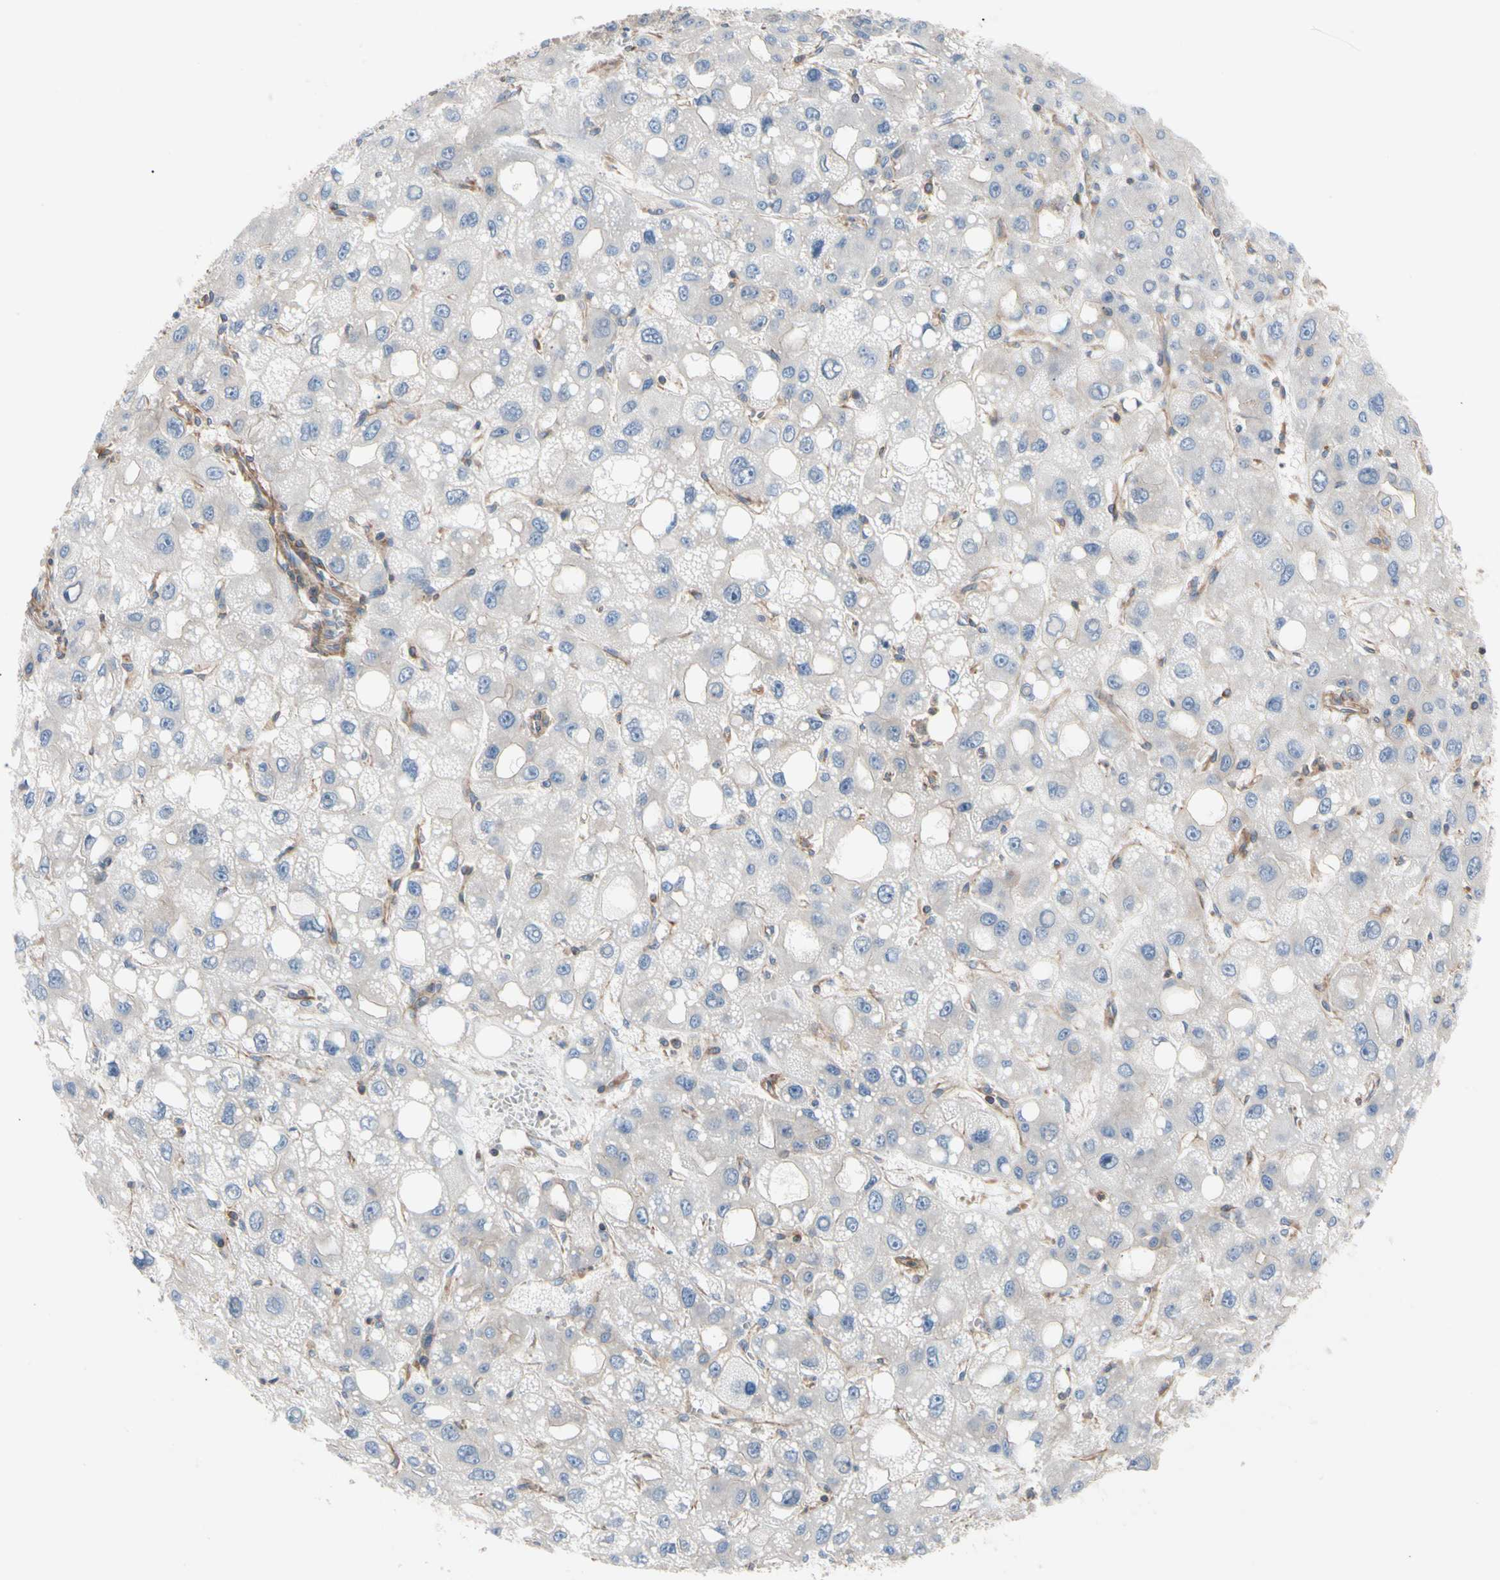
{"staining": {"intensity": "negative", "quantity": "none", "location": "none"}, "tissue": "liver cancer", "cell_type": "Tumor cells", "image_type": "cancer", "snomed": [{"axis": "morphology", "description": "Carcinoma, Hepatocellular, NOS"}, {"axis": "topography", "description": "Liver"}], "caption": "High power microscopy micrograph of an immunohistochemistry (IHC) micrograph of liver hepatocellular carcinoma, revealing no significant positivity in tumor cells.", "gene": "ROCK1", "patient": {"sex": "male", "age": 55}}